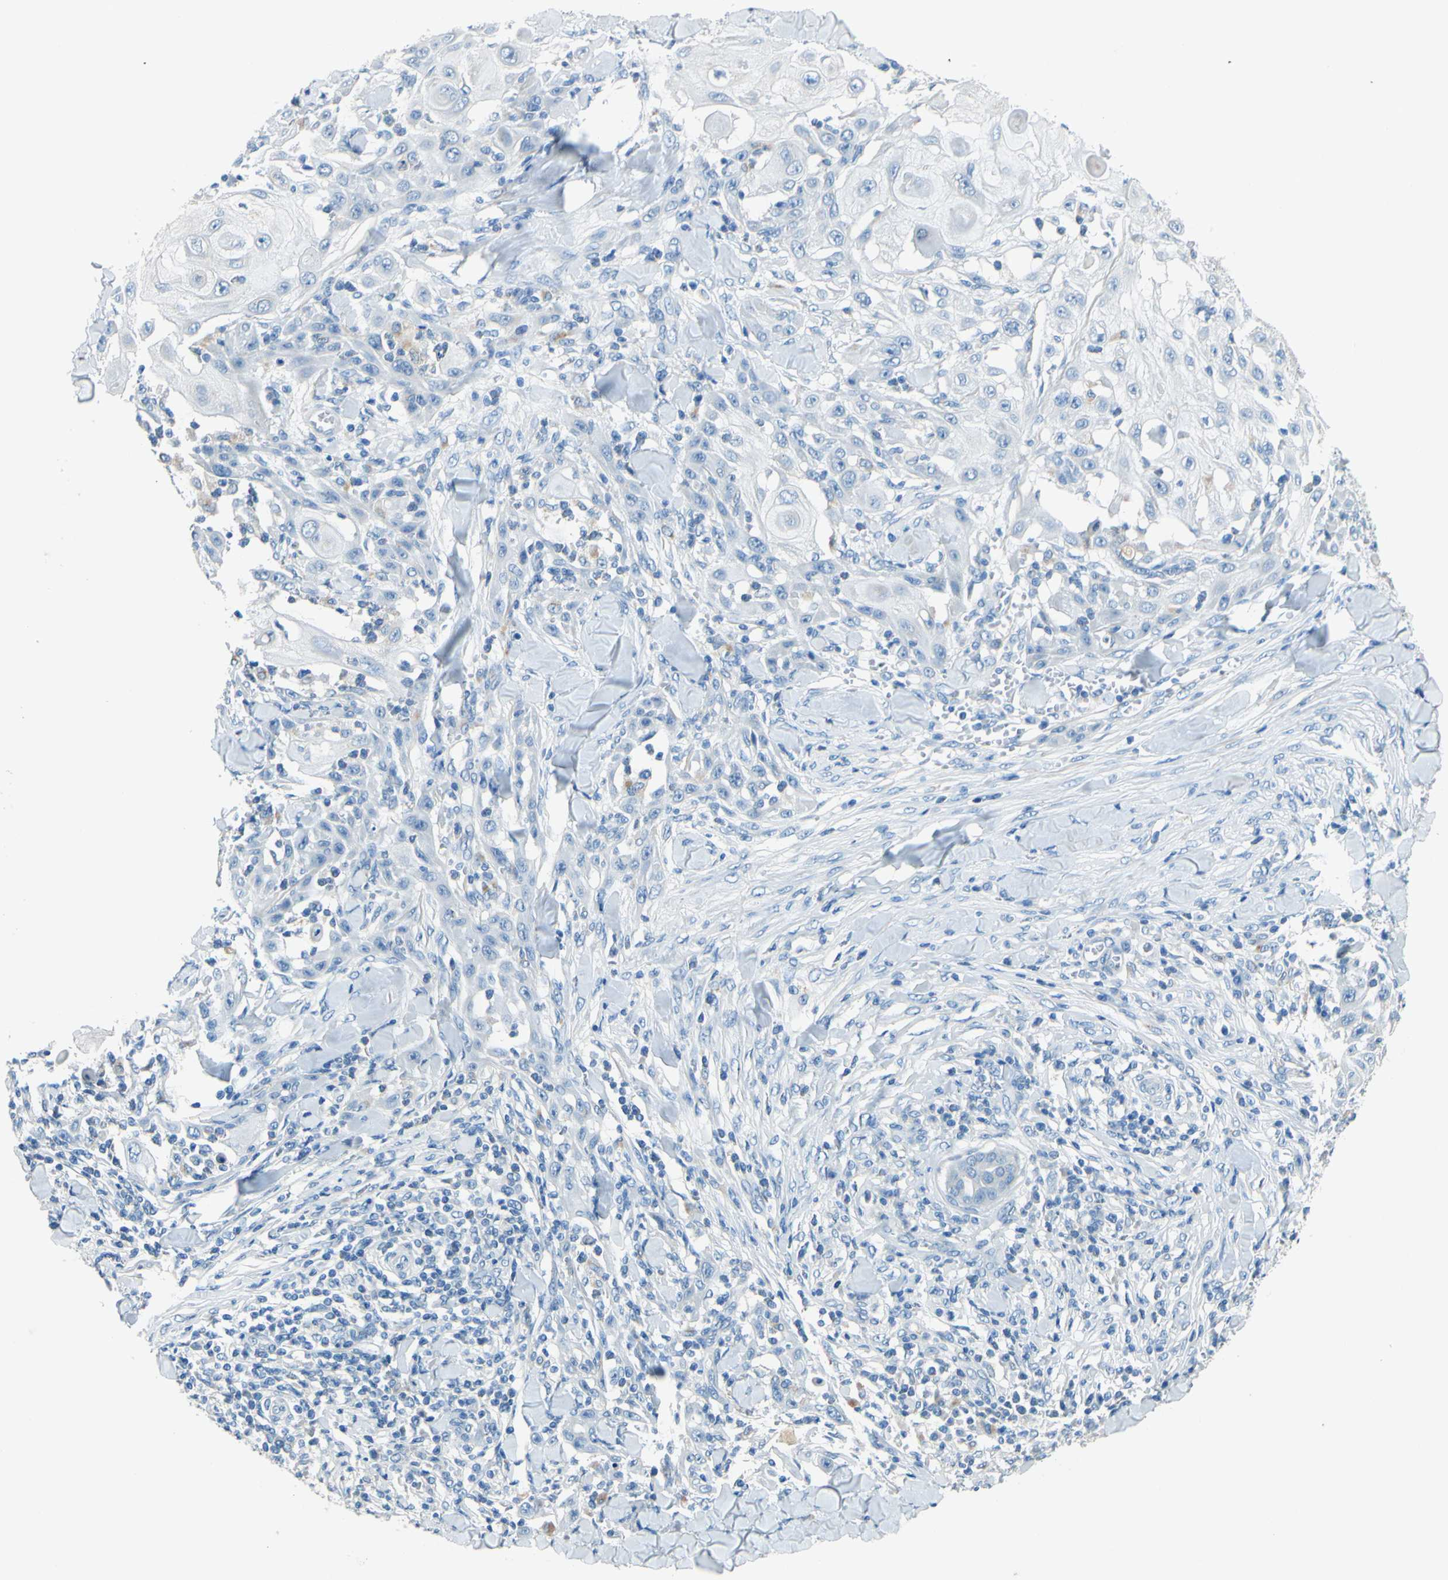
{"staining": {"intensity": "negative", "quantity": "none", "location": "none"}, "tissue": "skin cancer", "cell_type": "Tumor cells", "image_type": "cancer", "snomed": [{"axis": "morphology", "description": "Squamous cell carcinoma, NOS"}, {"axis": "topography", "description": "Skin"}], "caption": "Immunohistochemistry of skin squamous cell carcinoma demonstrates no positivity in tumor cells.", "gene": "CDH10", "patient": {"sex": "male", "age": 24}}